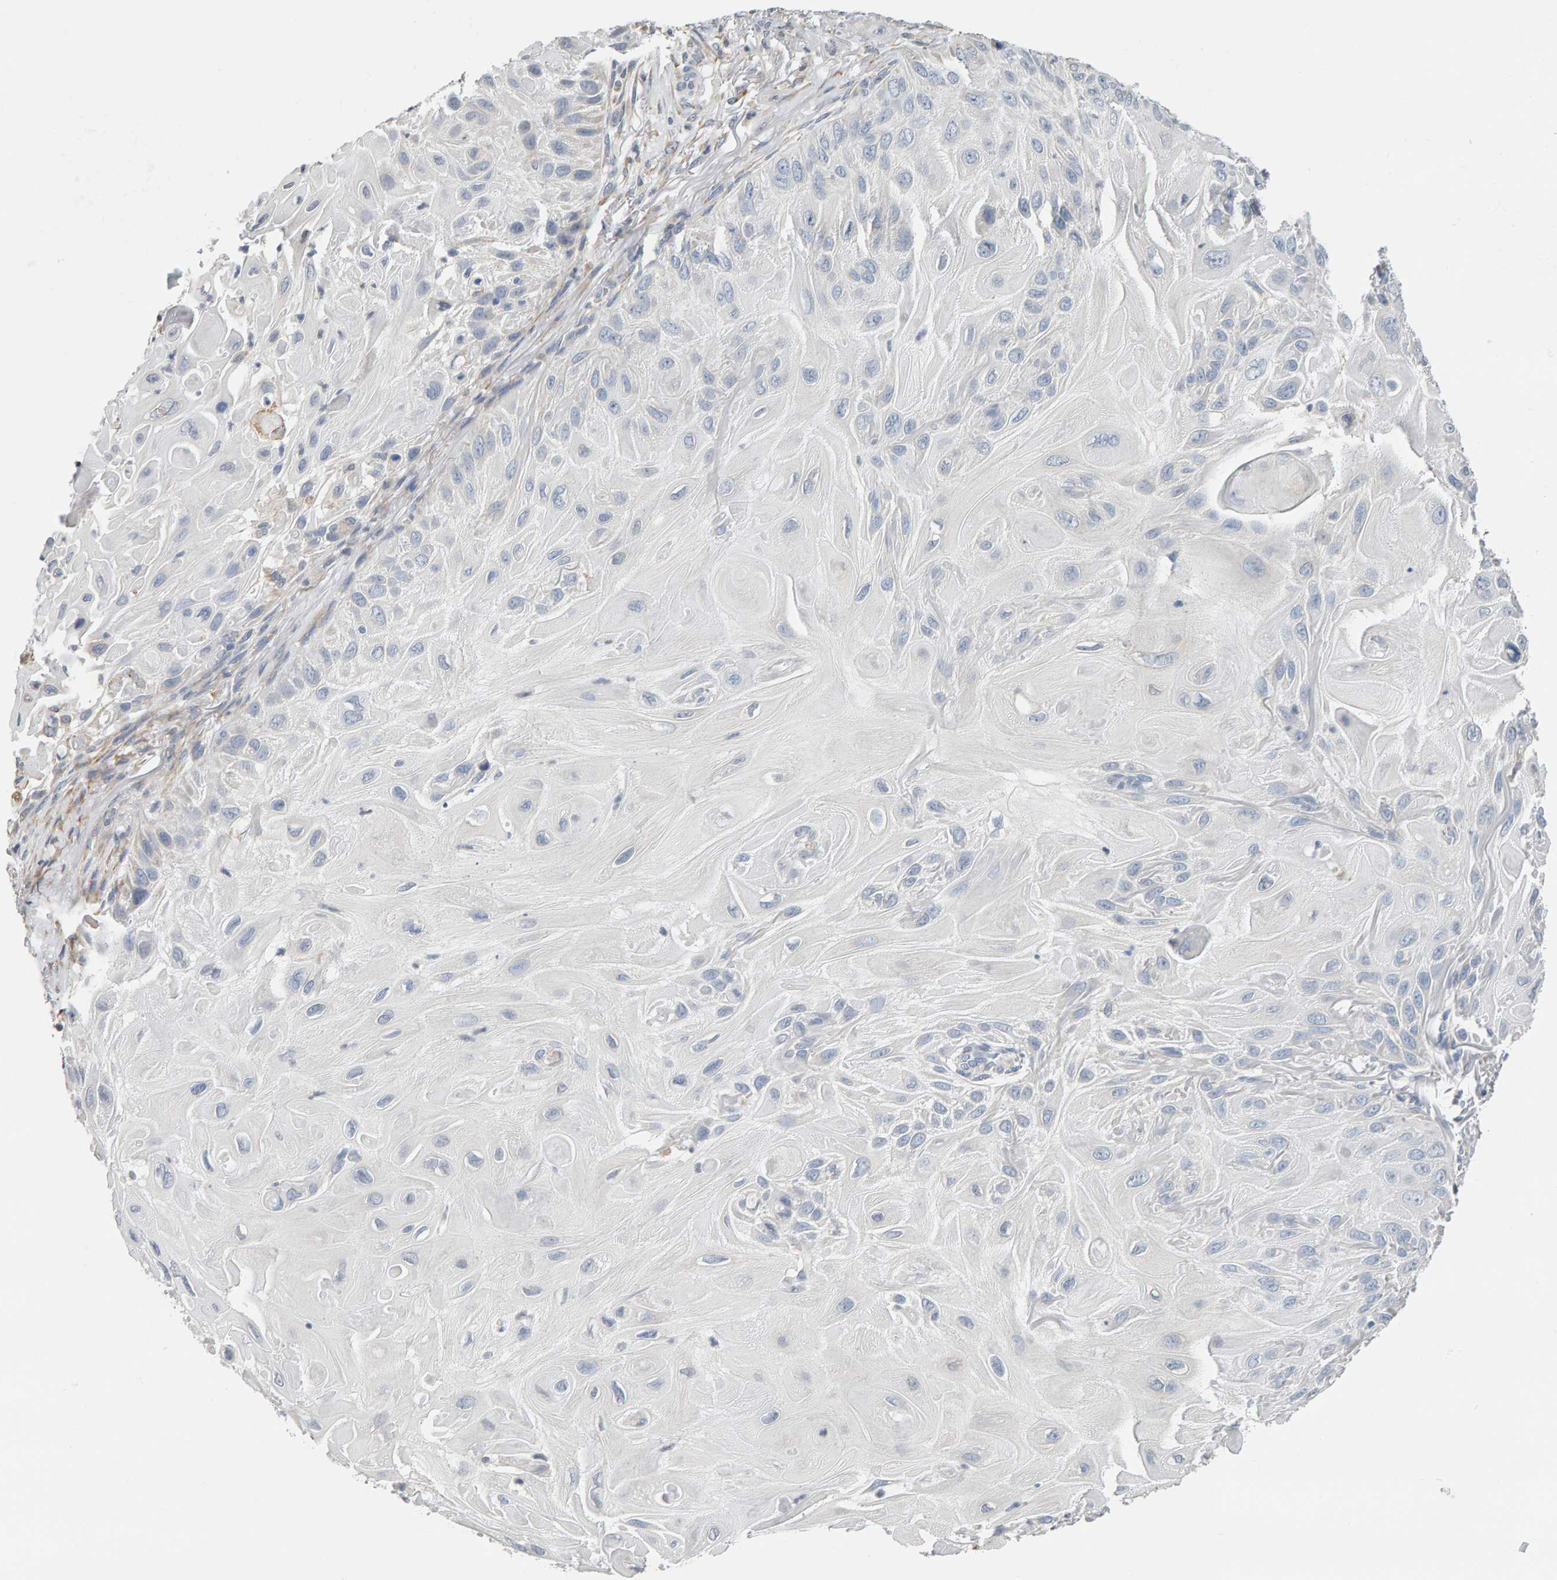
{"staining": {"intensity": "negative", "quantity": "none", "location": "none"}, "tissue": "skin cancer", "cell_type": "Tumor cells", "image_type": "cancer", "snomed": [{"axis": "morphology", "description": "Squamous cell carcinoma, NOS"}, {"axis": "topography", "description": "Skin"}], "caption": "Immunohistochemistry micrograph of neoplastic tissue: skin cancer stained with DAB reveals no significant protein positivity in tumor cells. Nuclei are stained in blue.", "gene": "ADHFE1", "patient": {"sex": "female", "age": 77}}